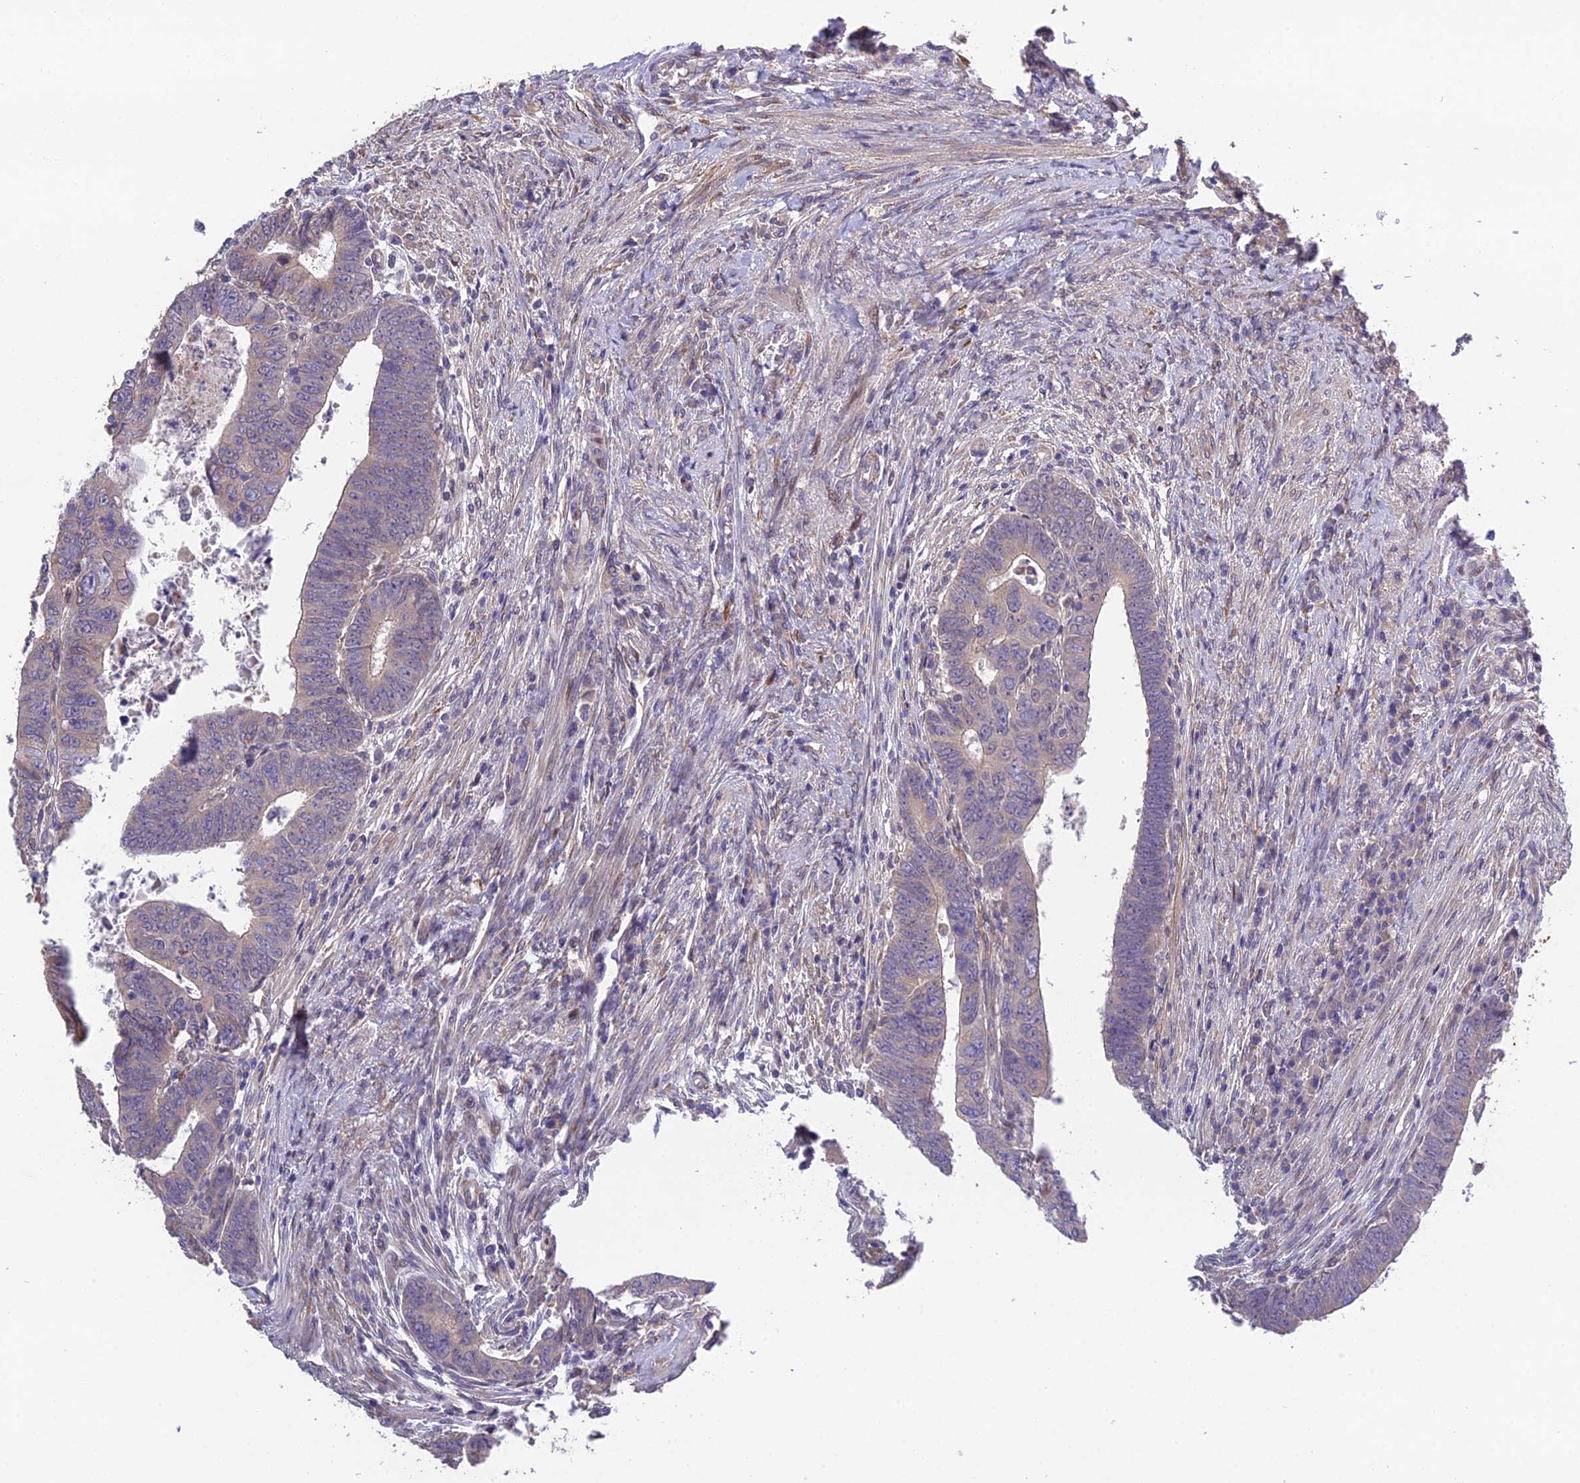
{"staining": {"intensity": "negative", "quantity": "none", "location": "none"}, "tissue": "colorectal cancer", "cell_type": "Tumor cells", "image_type": "cancer", "snomed": [{"axis": "morphology", "description": "Normal tissue, NOS"}, {"axis": "morphology", "description": "Adenocarcinoma, NOS"}, {"axis": "topography", "description": "Rectum"}], "caption": "The image displays no significant staining in tumor cells of colorectal adenocarcinoma.", "gene": "PUS10", "patient": {"sex": "female", "age": 65}}